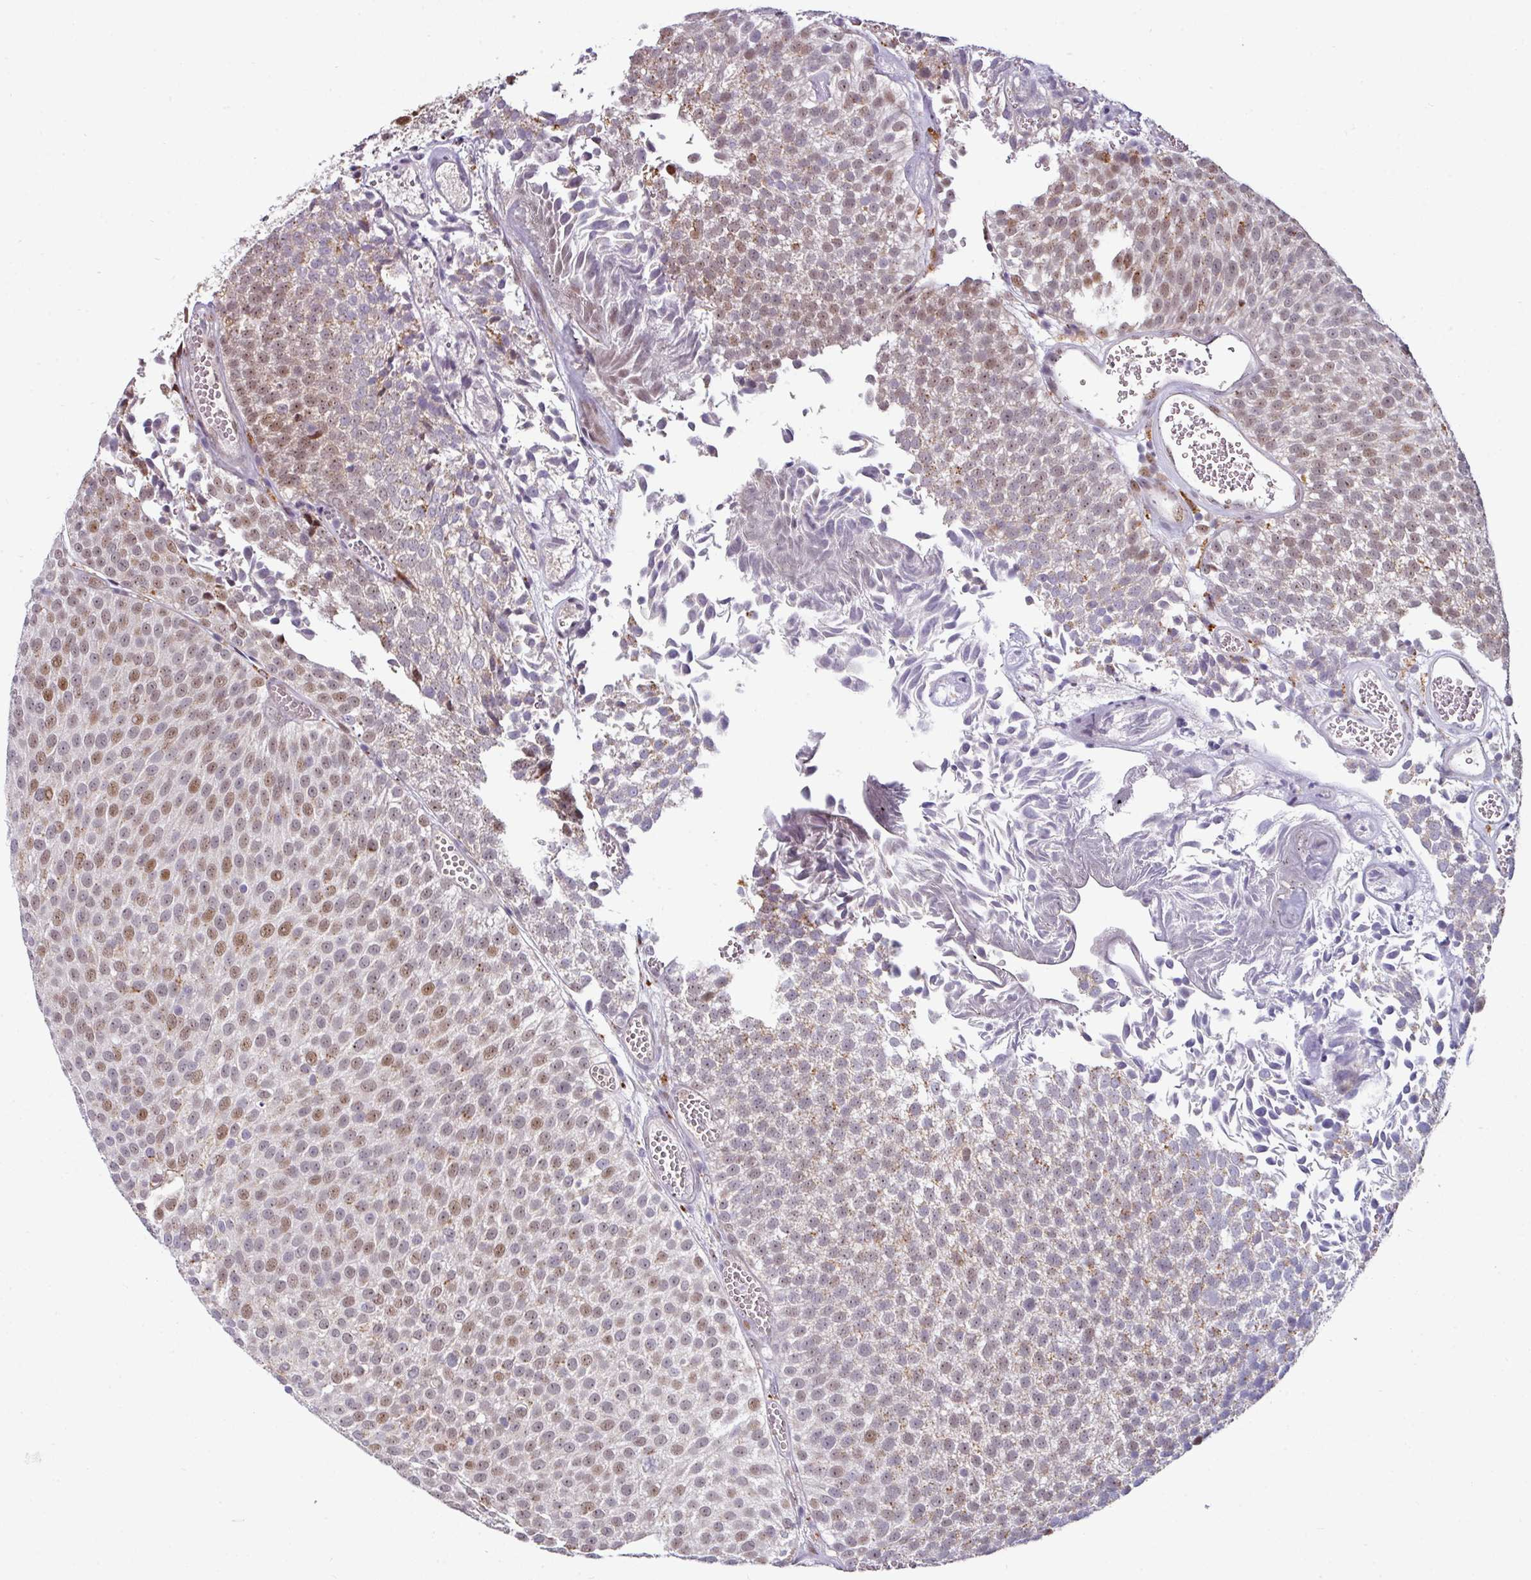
{"staining": {"intensity": "moderate", "quantity": ">75%", "location": "nuclear"}, "tissue": "urothelial cancer", "cell_type": "Tumor cells", "image_type": "cancer", "snomed": [{"axis": "morphology", "description": "Urothelial carcinoma, Low grade"}, {"axis": "topography", "description": "Urinary bladder"}], "caption": "Immunohistochemical staining of human urothelial carcinoma (low-grade) exhibits moderate nuclear protein staining in approximately >75% of tumor cells.", "gene": "SWSAP1", "patient": {"sex": "female", "age": 79}}